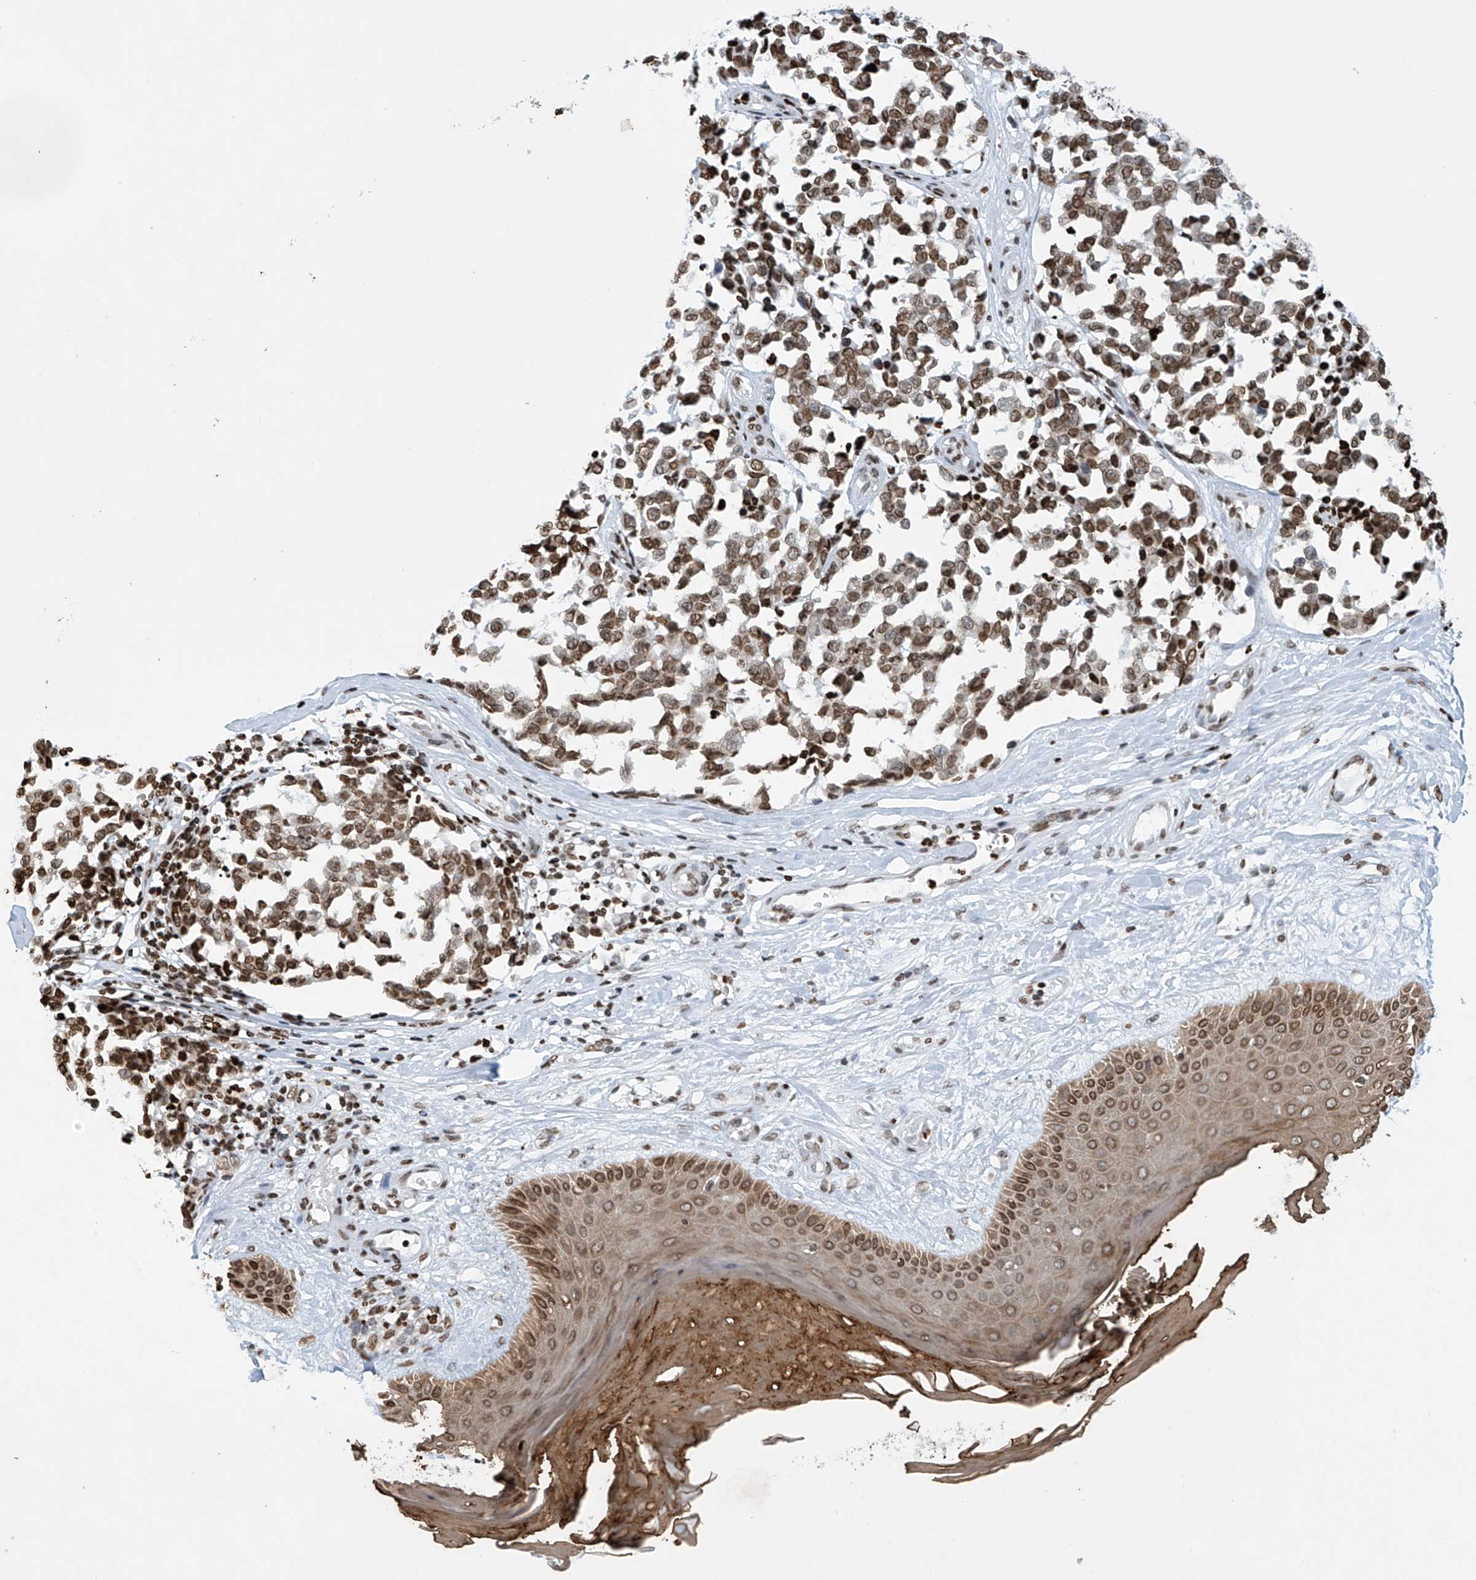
{"staining": {"intensity": "moderate", "quantity": ">75%", "location": "nuclear"}, "tissue": "melanoma", "cell_type": "Tumor cells", "image_type": "cancer", "snomed": [{"axis": "morphology", "description": "Malignant melanoma, NOS"}, {"axis": "topography", "description": "Skin"}], "caption": "Malignant melanoma stained with a protein marker exhibits moderate staining in tumor cells.", "gene": "H4C16", "patient": {"sex": "female", "age": 64}}